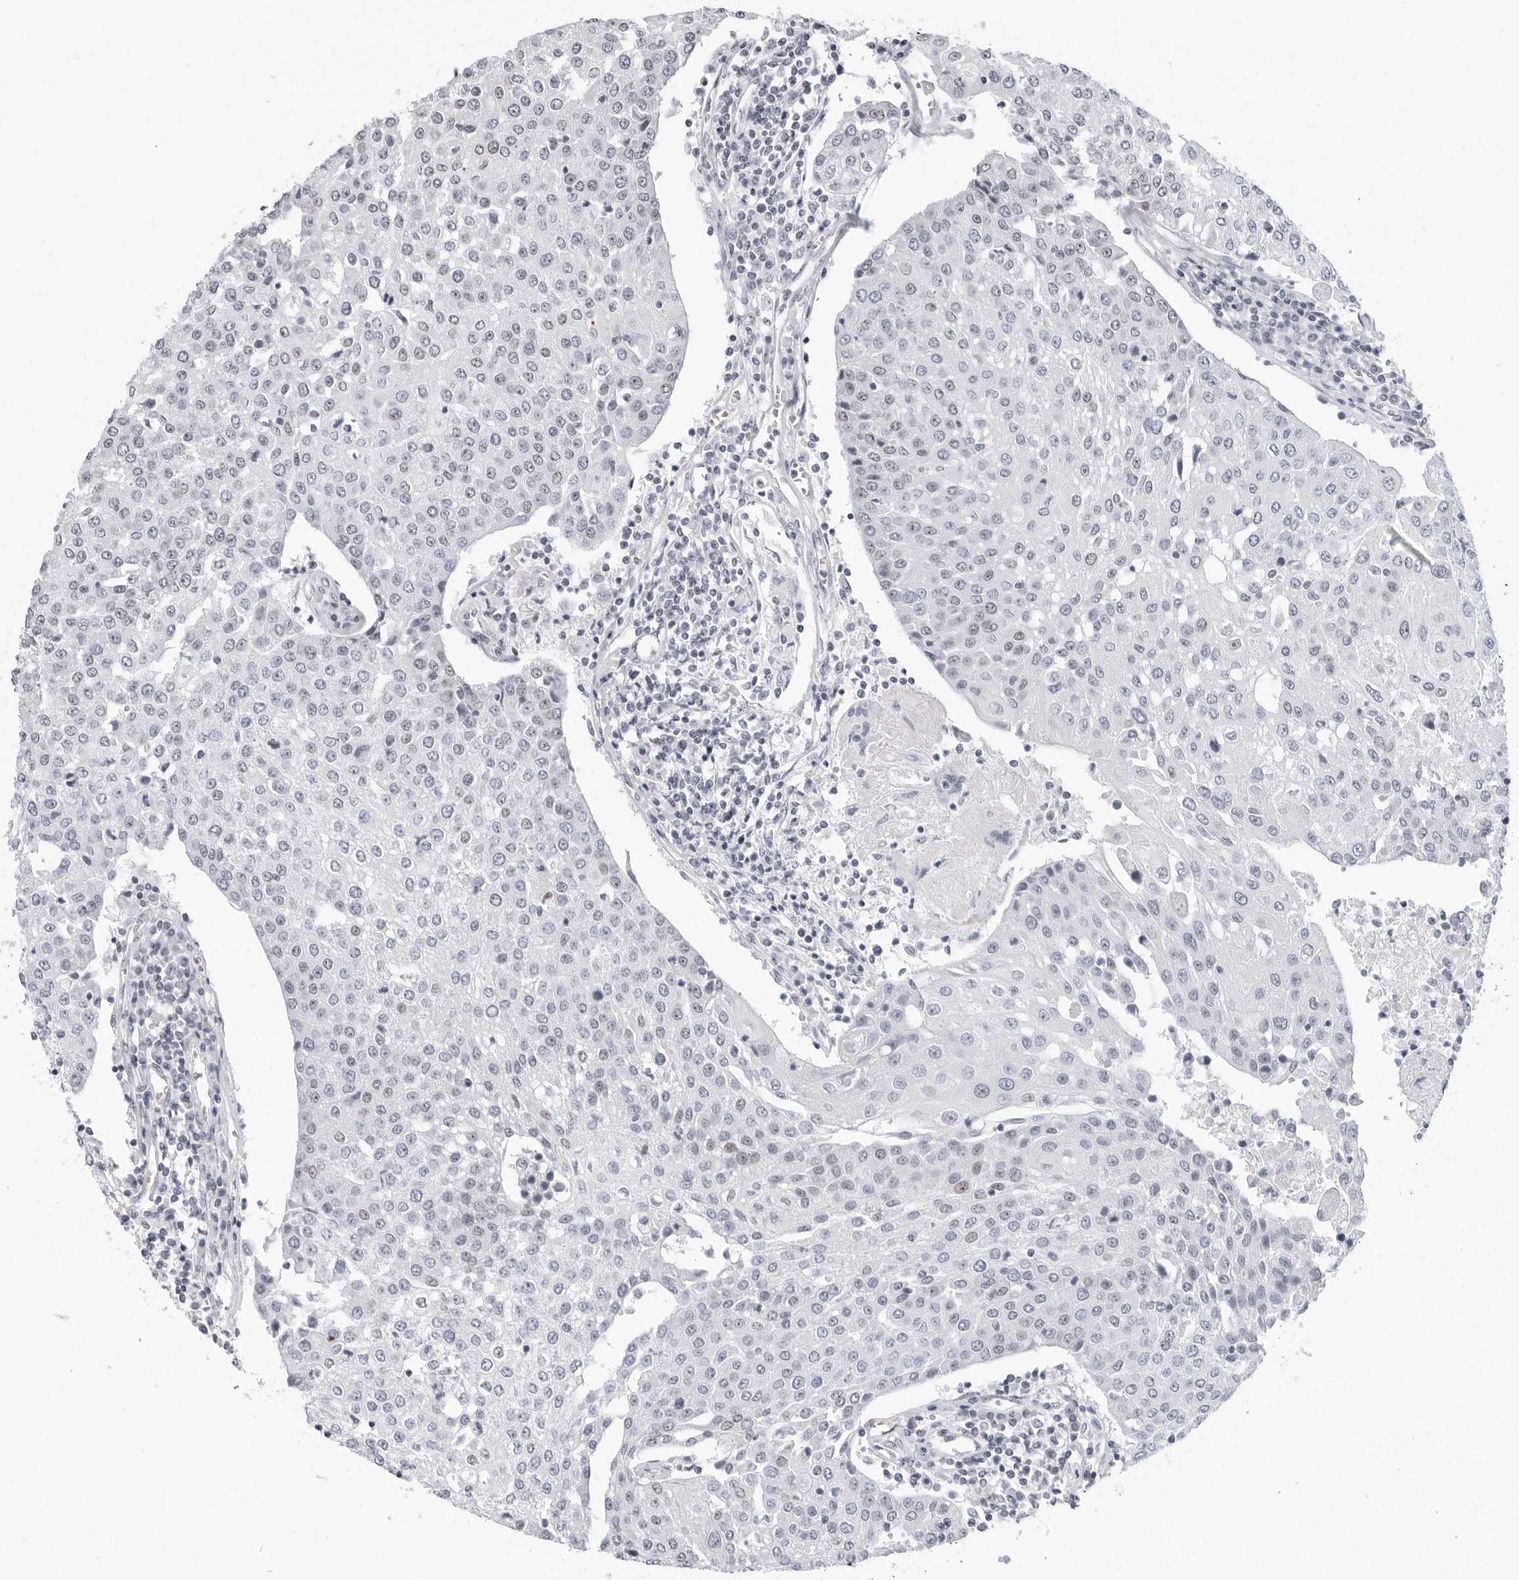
{"staining": {"intensity": "negative", "quantity": "none", "location": "none"}, "tissue": "urothelial cancer", "cell_type": "Tumor cells", "image_type": "cancer", "snomed": [{"axis": "morphology", "description": "Urothelial carcinoma, High grade"}, {"axis": "topography", "description": "Urinary bladder"}], "caption": "Immunohistochemistry micrograph of urothelial carcinoma (high-grade) stained for a protein (brown), which reveals no expression in tumor cells. (Brightfield microscopy of DAB (3,3'-diaminobenzidine) immunohistochemistry at high magnification).", "gene": "VEZF1", "patient": {"sex": "female", "age": 85}}